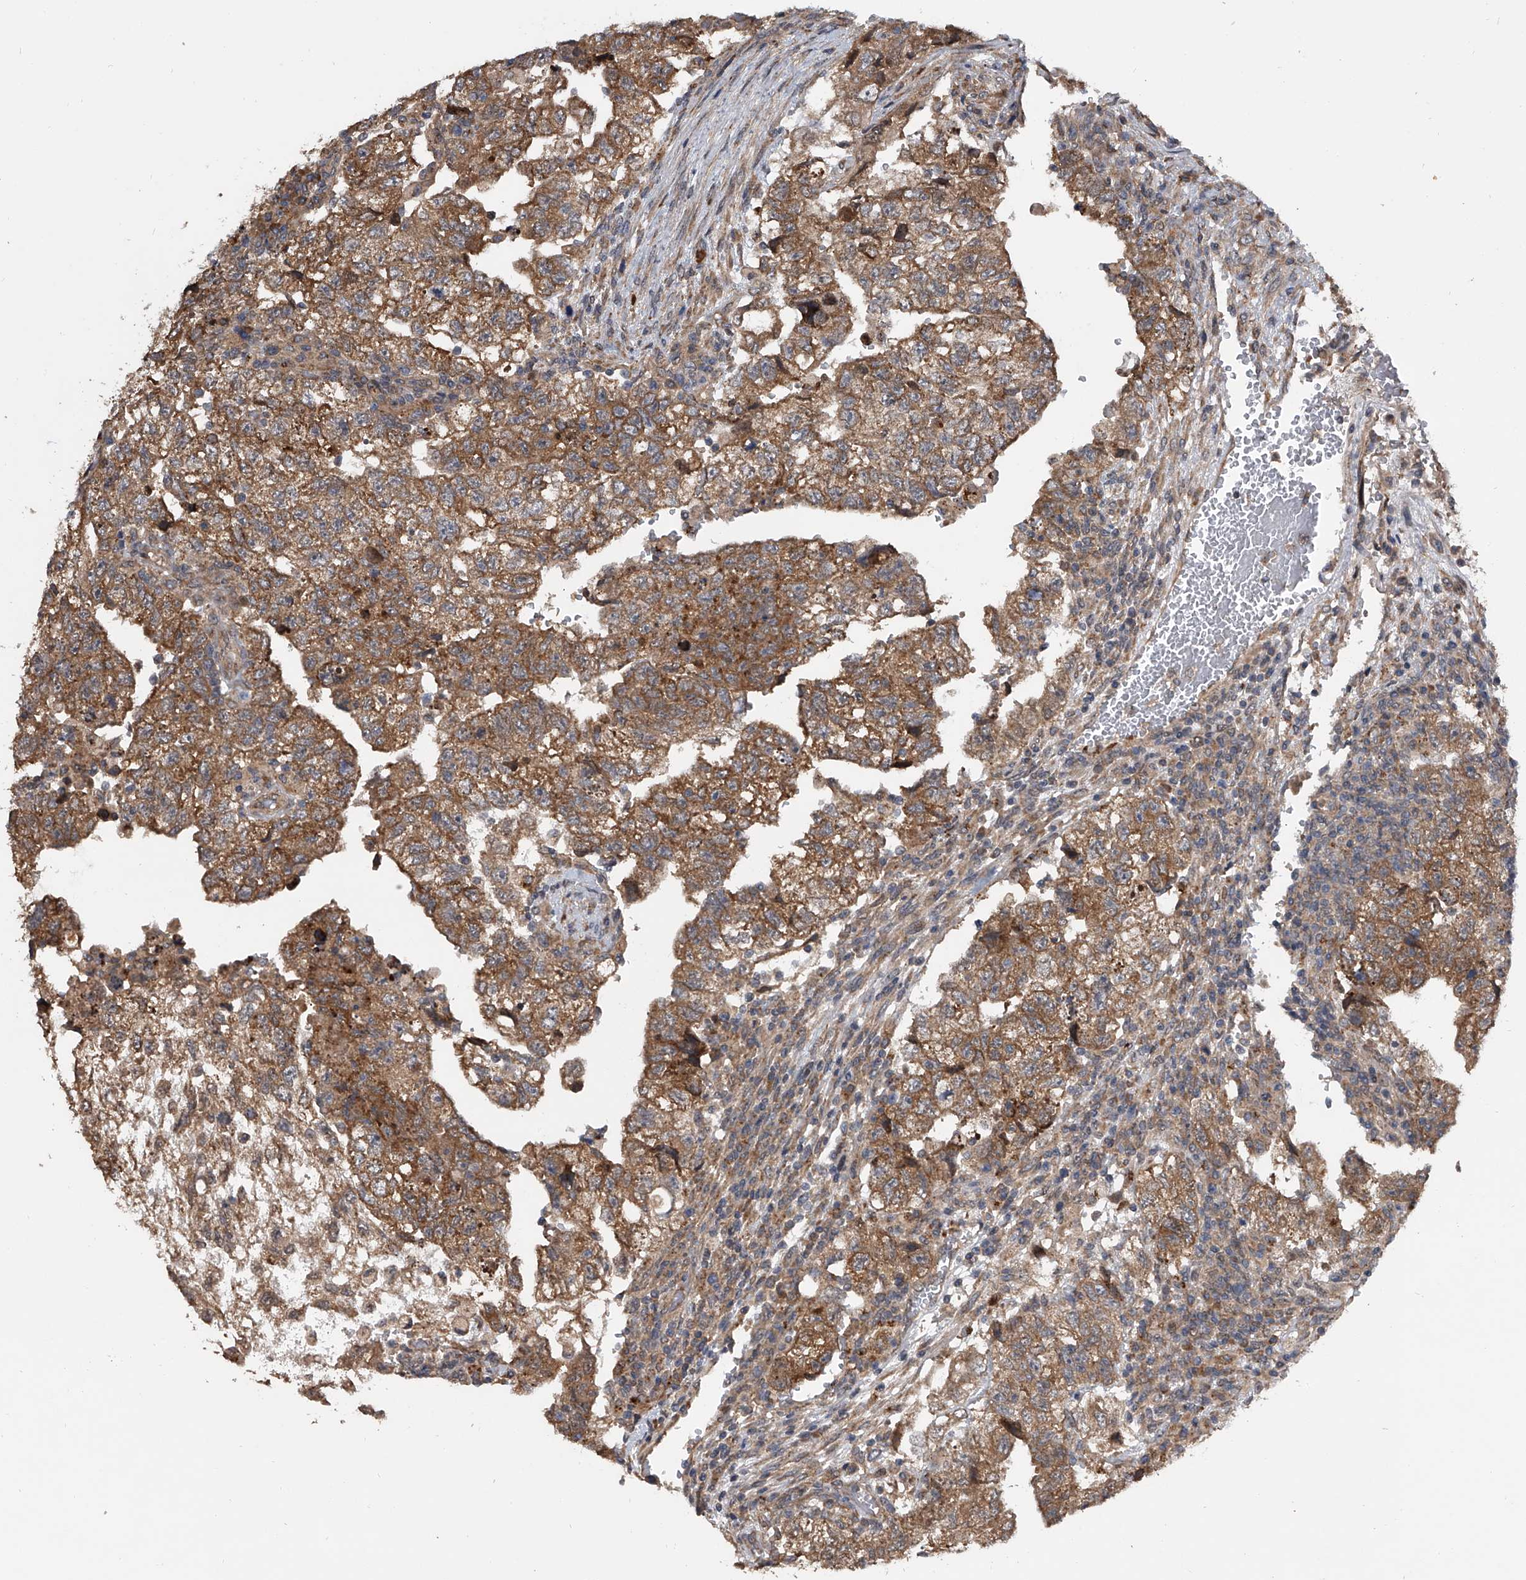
{"staining": {"intensity": "moderate", "quantity": ">75%", "location": "cytoplasmic/membranous"}, "tissue": "testis cancer", "cell_type": "Tumor cells", "image_type": "cancer", "snomed": [{"axis": "morphology", "description": "Carcinoma, Embryonal, NOS"}, {"axis": "topography", "description": "Testis"}], "caption": "Protein staining shows moderate cytoplasmic/membranous positivity in approximately >75% of tumor cells in embryonal carcinoma (testis). The staining is performed using DAB brown chromogen to label protein expression. The nuclei are counter-stained blue using hematoxylin.", "gene": "GEMIN8", "patient": {"sex": "male", "age": 36}}